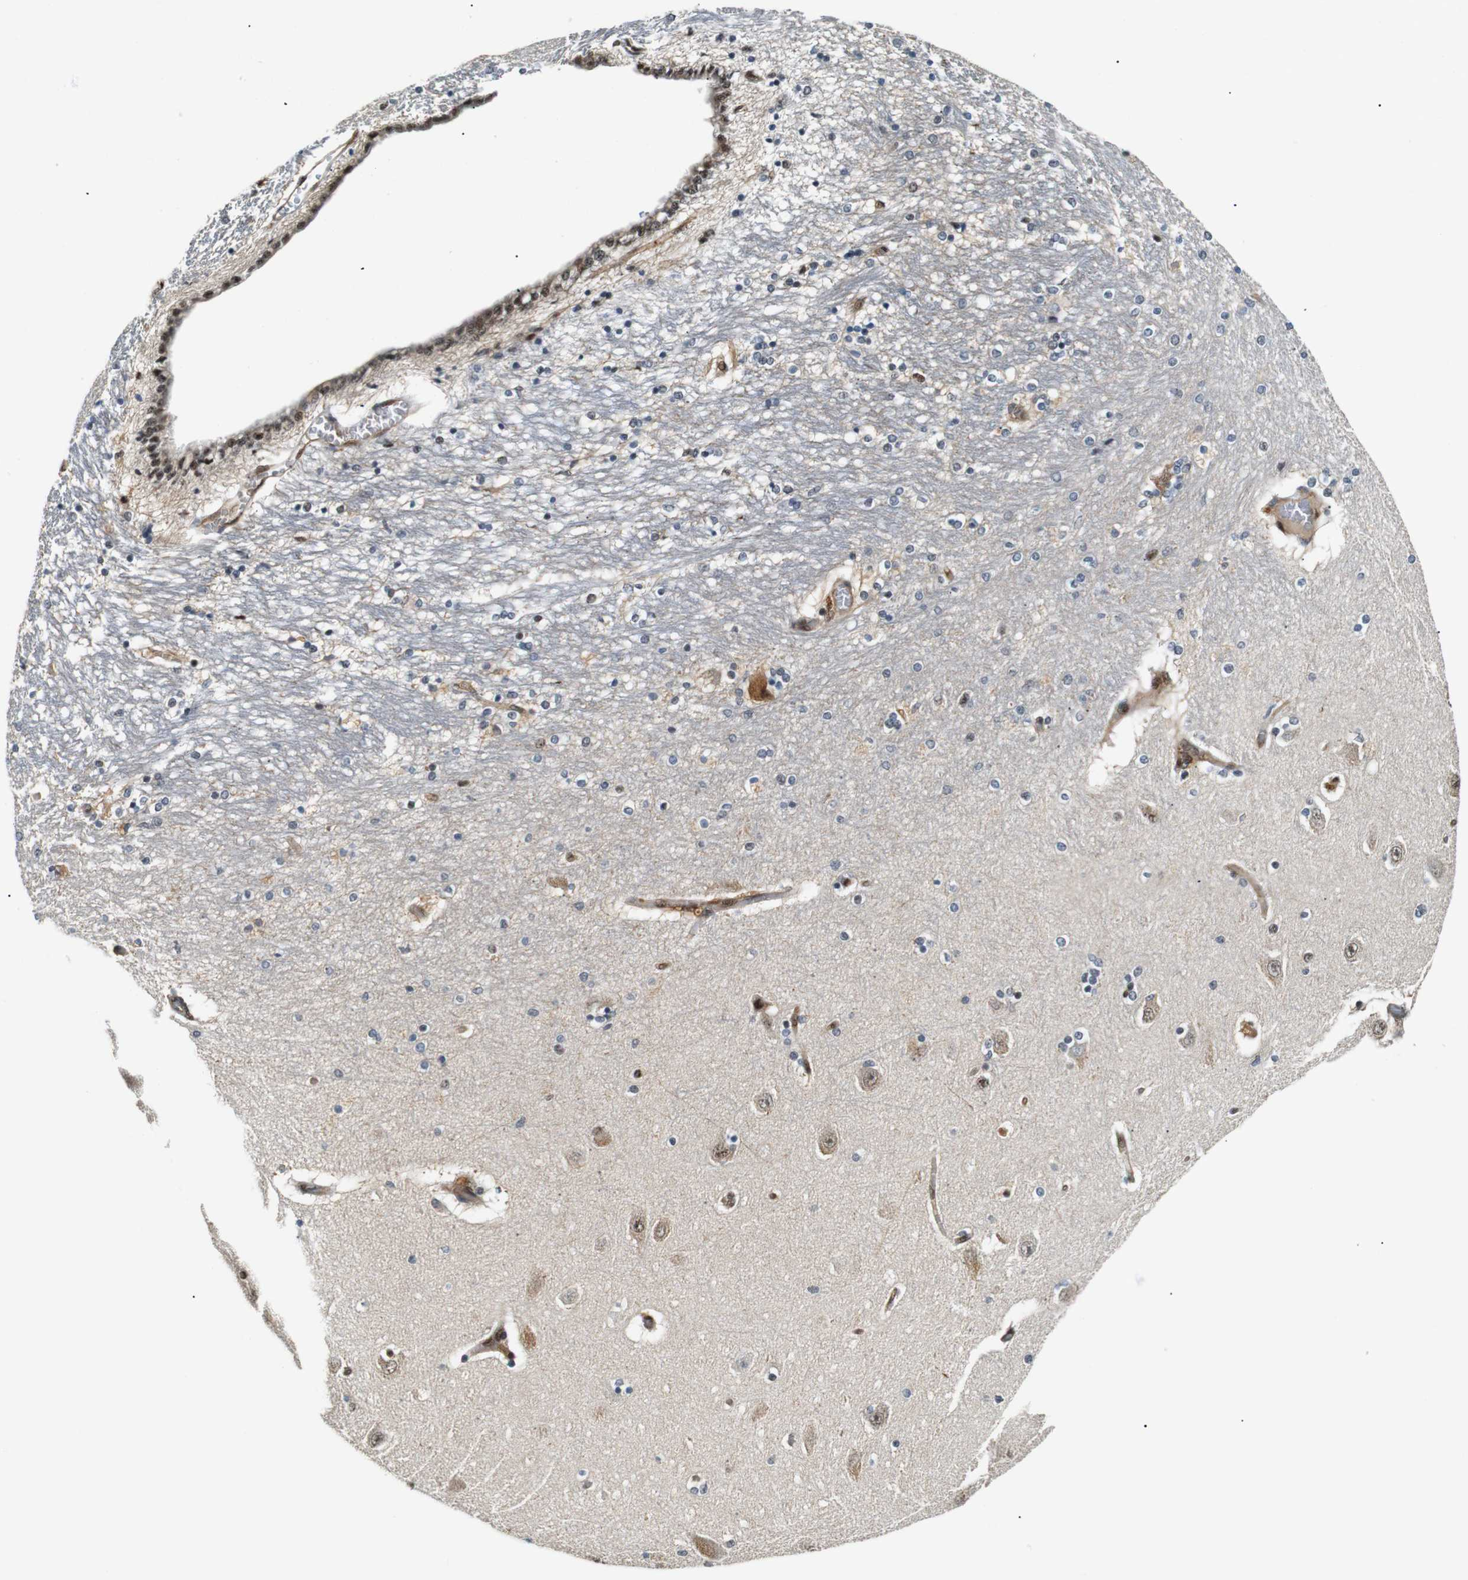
{"staining": {"intensity": "moderate", "quantity": "<25%", "location": "cytoplasmic/membranous,nuclear"}, "tissue": "hippocampus", "cell_type": "Glial cells", "image_type": "normal", "snomed": [{"axis": "morphology", "description": "Normal tissue, NOS"}, {"axis": "topography", "description": "Hippocampus"}], "caption": "A high-resolution micrograph shows IHC staining of unremarkable hippocampus, which demonstrates moderate cytoplasmic/membranous,nuclear expression in about <25% of glial cells.", "gene": "LXN", "patient": {"sex": "female", "age": 54}}